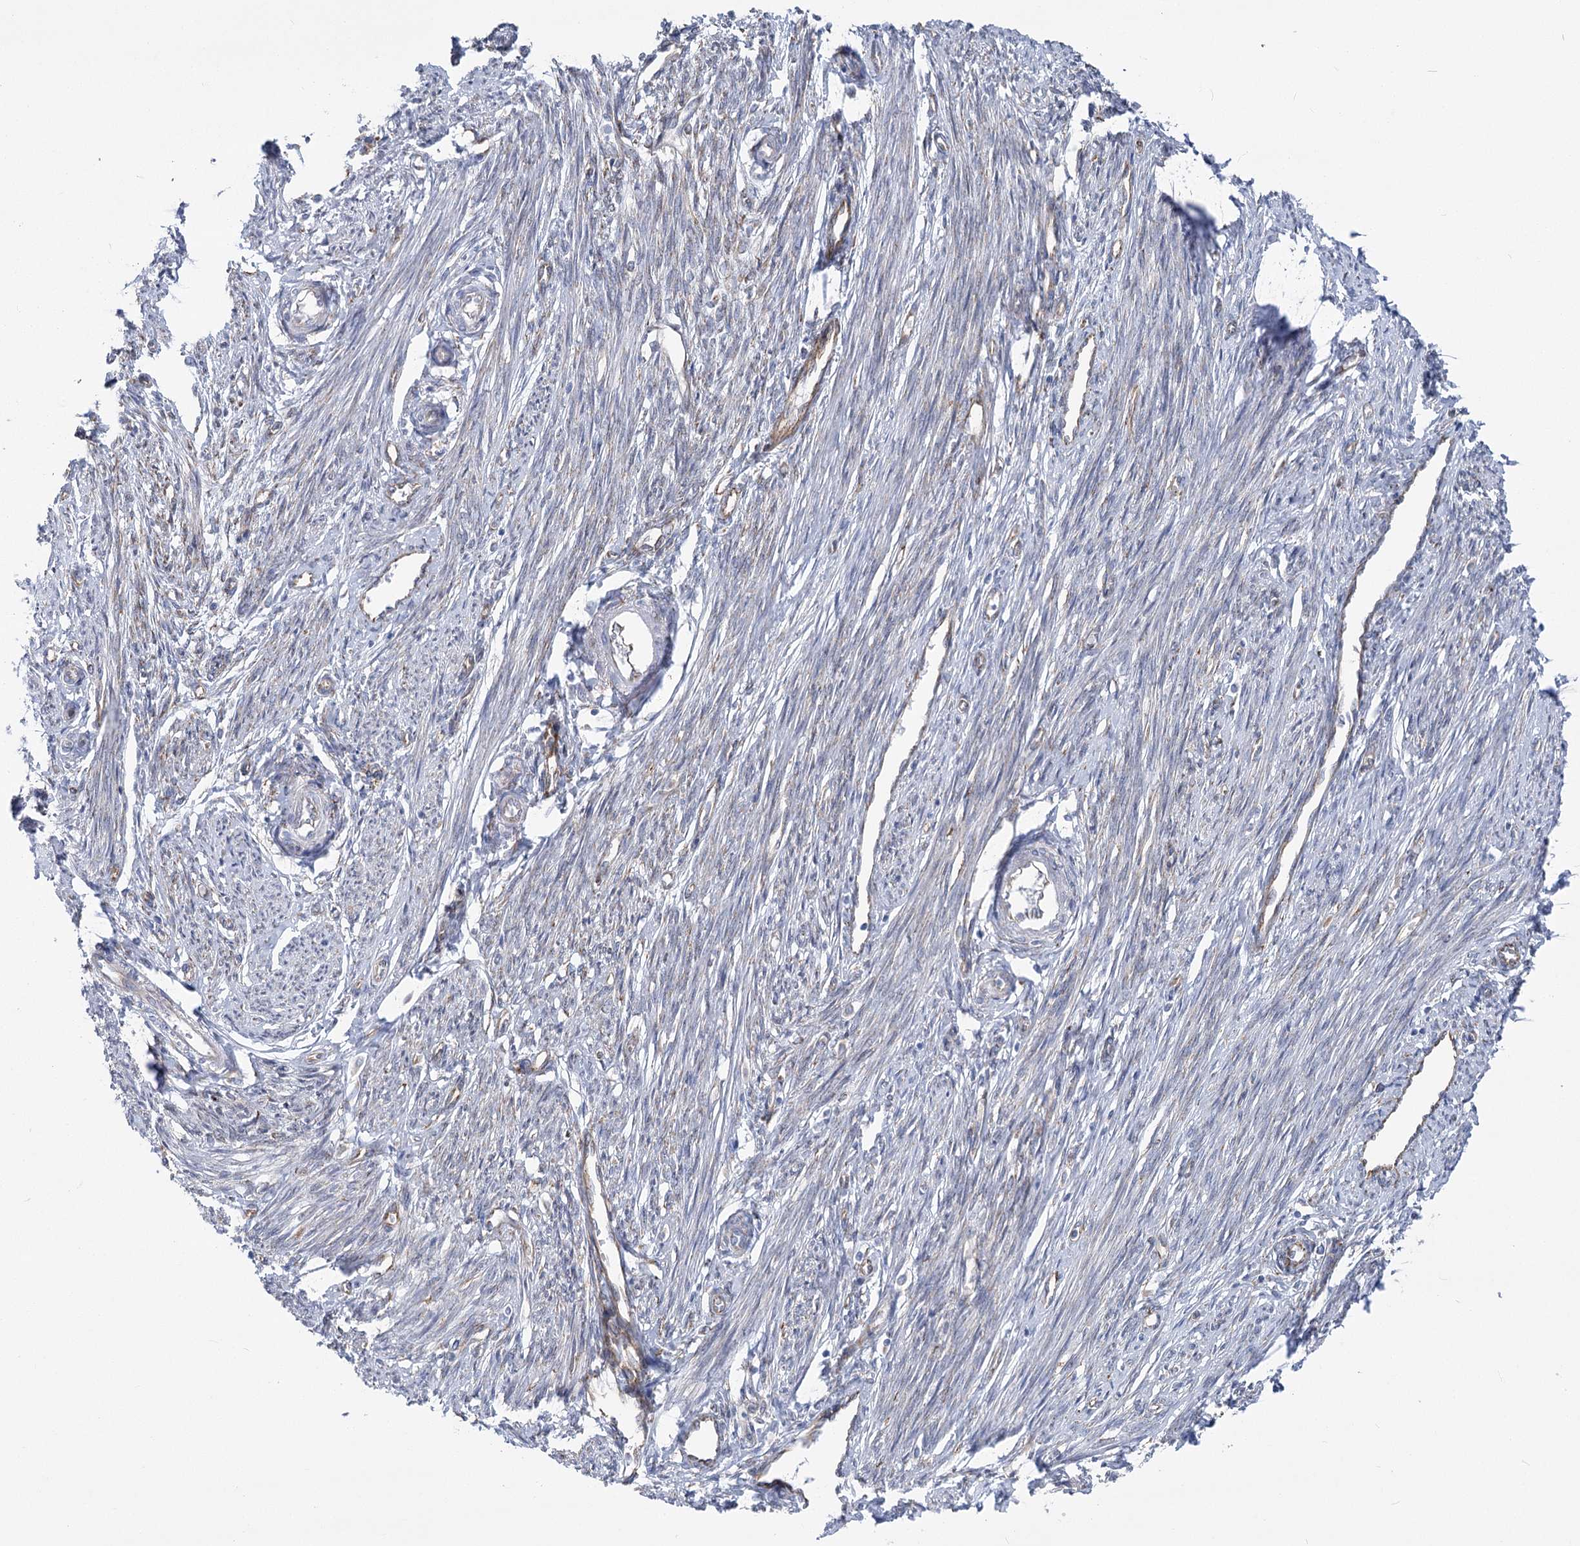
{"staining": {"intensity": "negative", "quantity": "none", "location": "none"}, "tissue": "endometrium", "cell_type": "Cells in endometrial stroma", "image_type": "normal", "snomed": [{"axis": "morphology", "description": "Normal tissue, NOS"}, {"axis": "topography", "description": "Endometrium"}], "caption": "Photomicrograph shows no protein positivity in cells in endometrial stroma of benign endometrium.", "gene": "YTHDC2", "patient": {"sex": "female", "age": 56}}